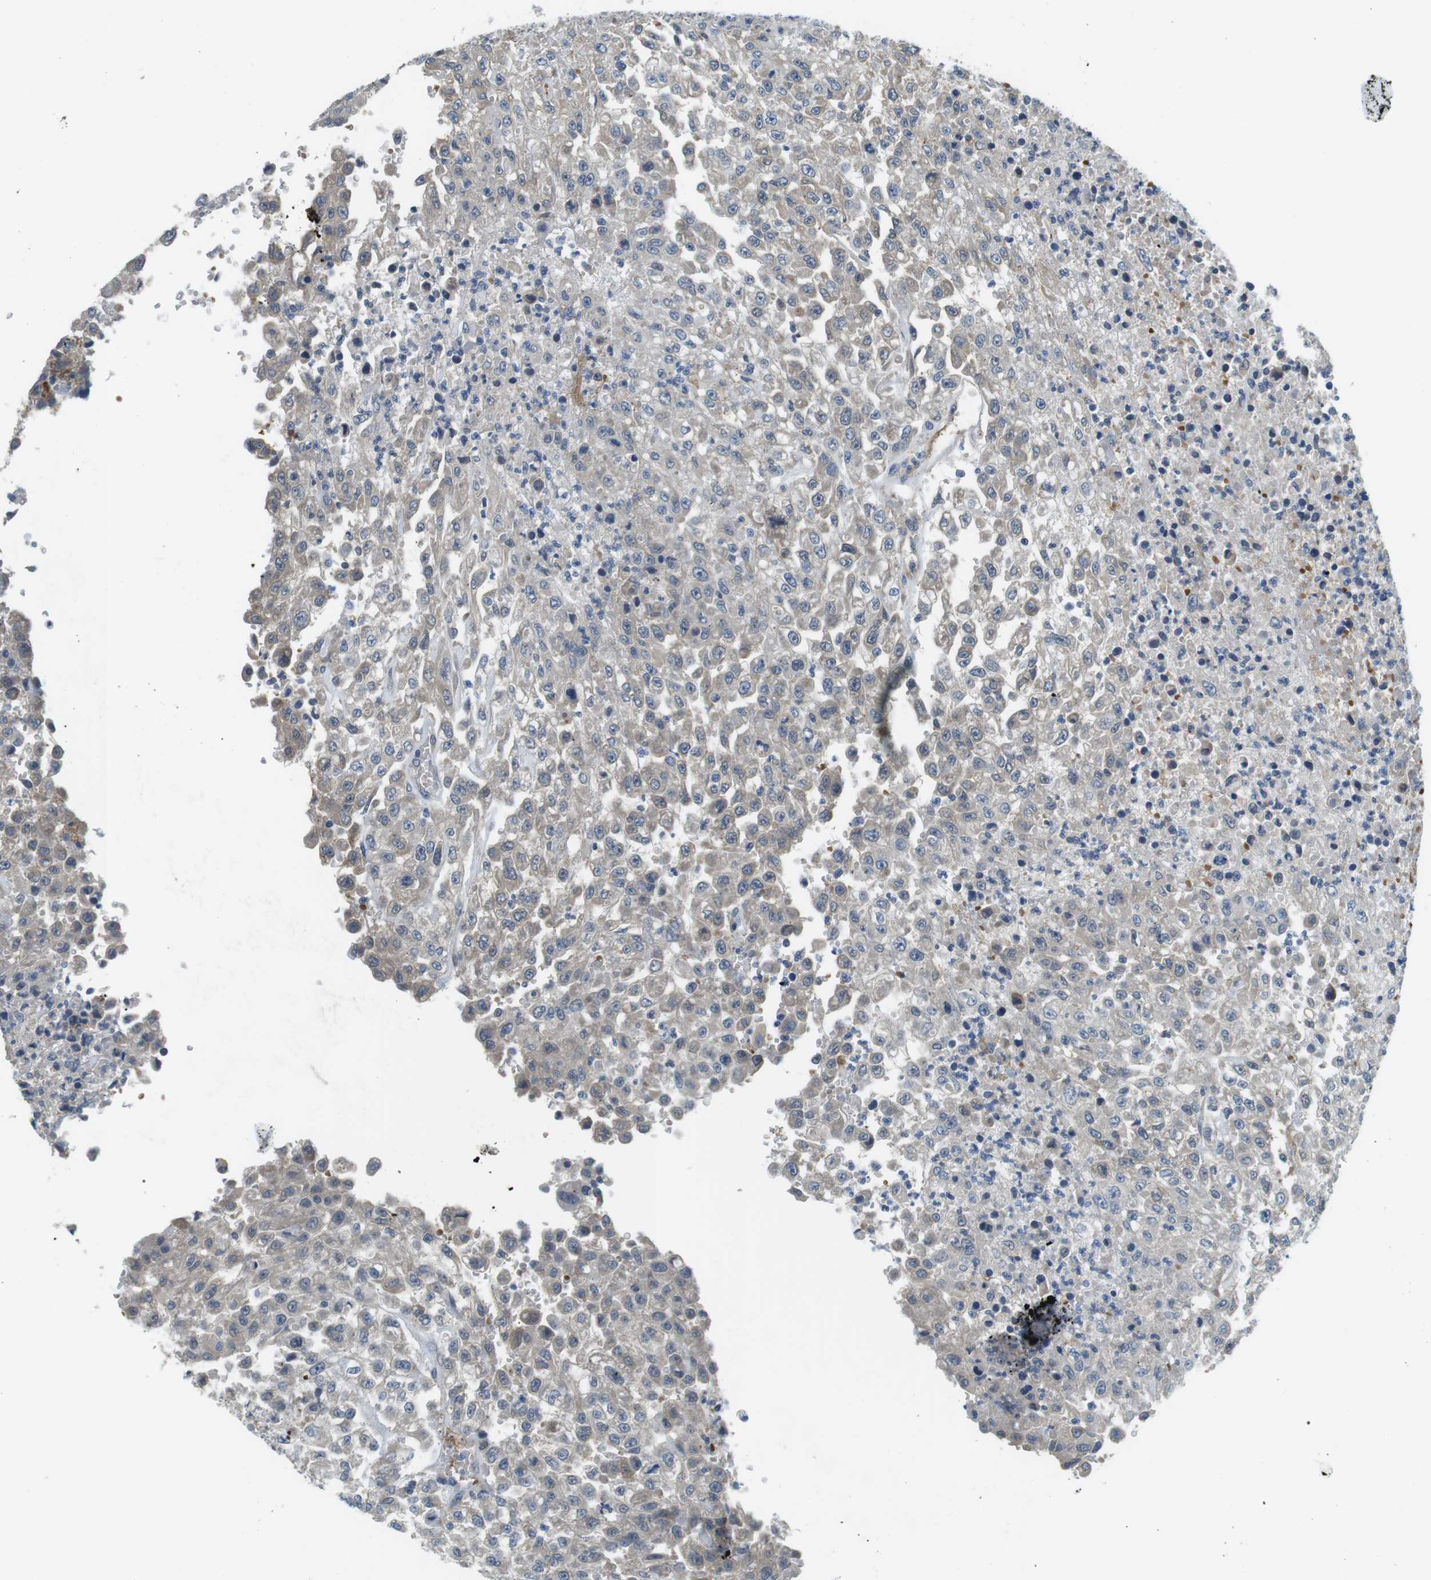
{"staining": {"intensity": "negative", "quantity": "none", "location": "none"}, "tissue": "urothelial cancer", "cell_type": "Tumor cells", "image_type": "cancer", "snomed": [{"axis": "morphology", "description": "Urothelial carcinoma, High grade"}, {"axis": "topography", "description": "Urinary bladder"}], "caption": "IHC histopathology image of human urothelial cancer stained for a protein (brown), which demonstrates no positivity in tumor cells.", "gene": "WSCD1", "patient": {"sex": "male", "age": 46}}